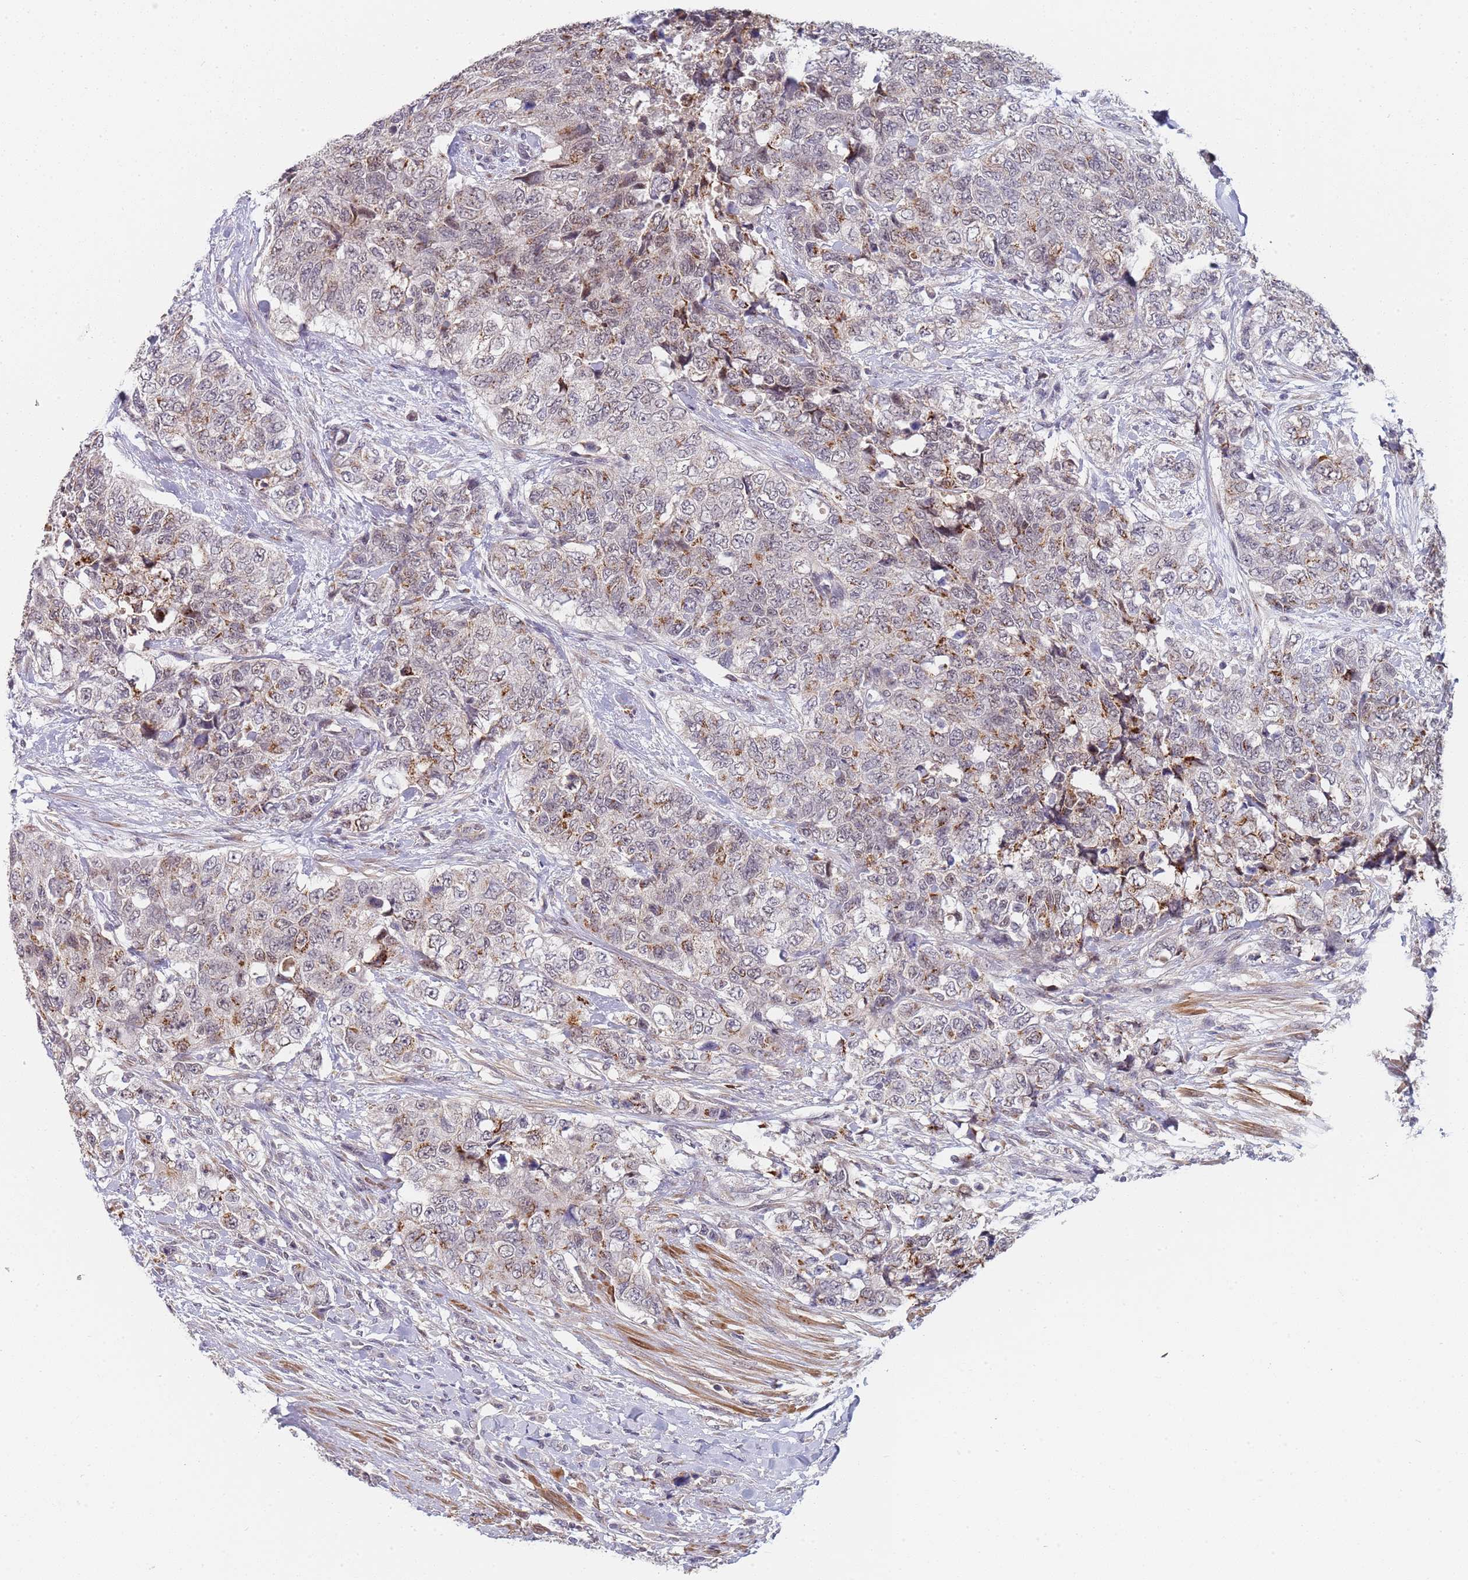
{"staining": {"intensity": "moderate", "quantity": "<25%", "location": "cytoplasmic/membranous"}, "tissue": "urothelial cancer", "cell_type": "Tumor cells", "image_type": "cancer", "snomed": [{"axis": "morphology", "description": "Urothelial carcinoma, High grade"}, {"axis": "topography", "description": "Urinary bladder"}], "caption": "Urothelial cancer tissue displays moderate cytoplasmic/membranous staining in about <25% of tumor cells, visualized by immunohistochemistry. Using DAB (3,3'-diaminobenzidine) (brown) and hematoxylin (blue) stains, captured at high magnification using brightfield microscopy.", "gene": "B4GALT4", "patient": {"sex": "female", "age": 78}}